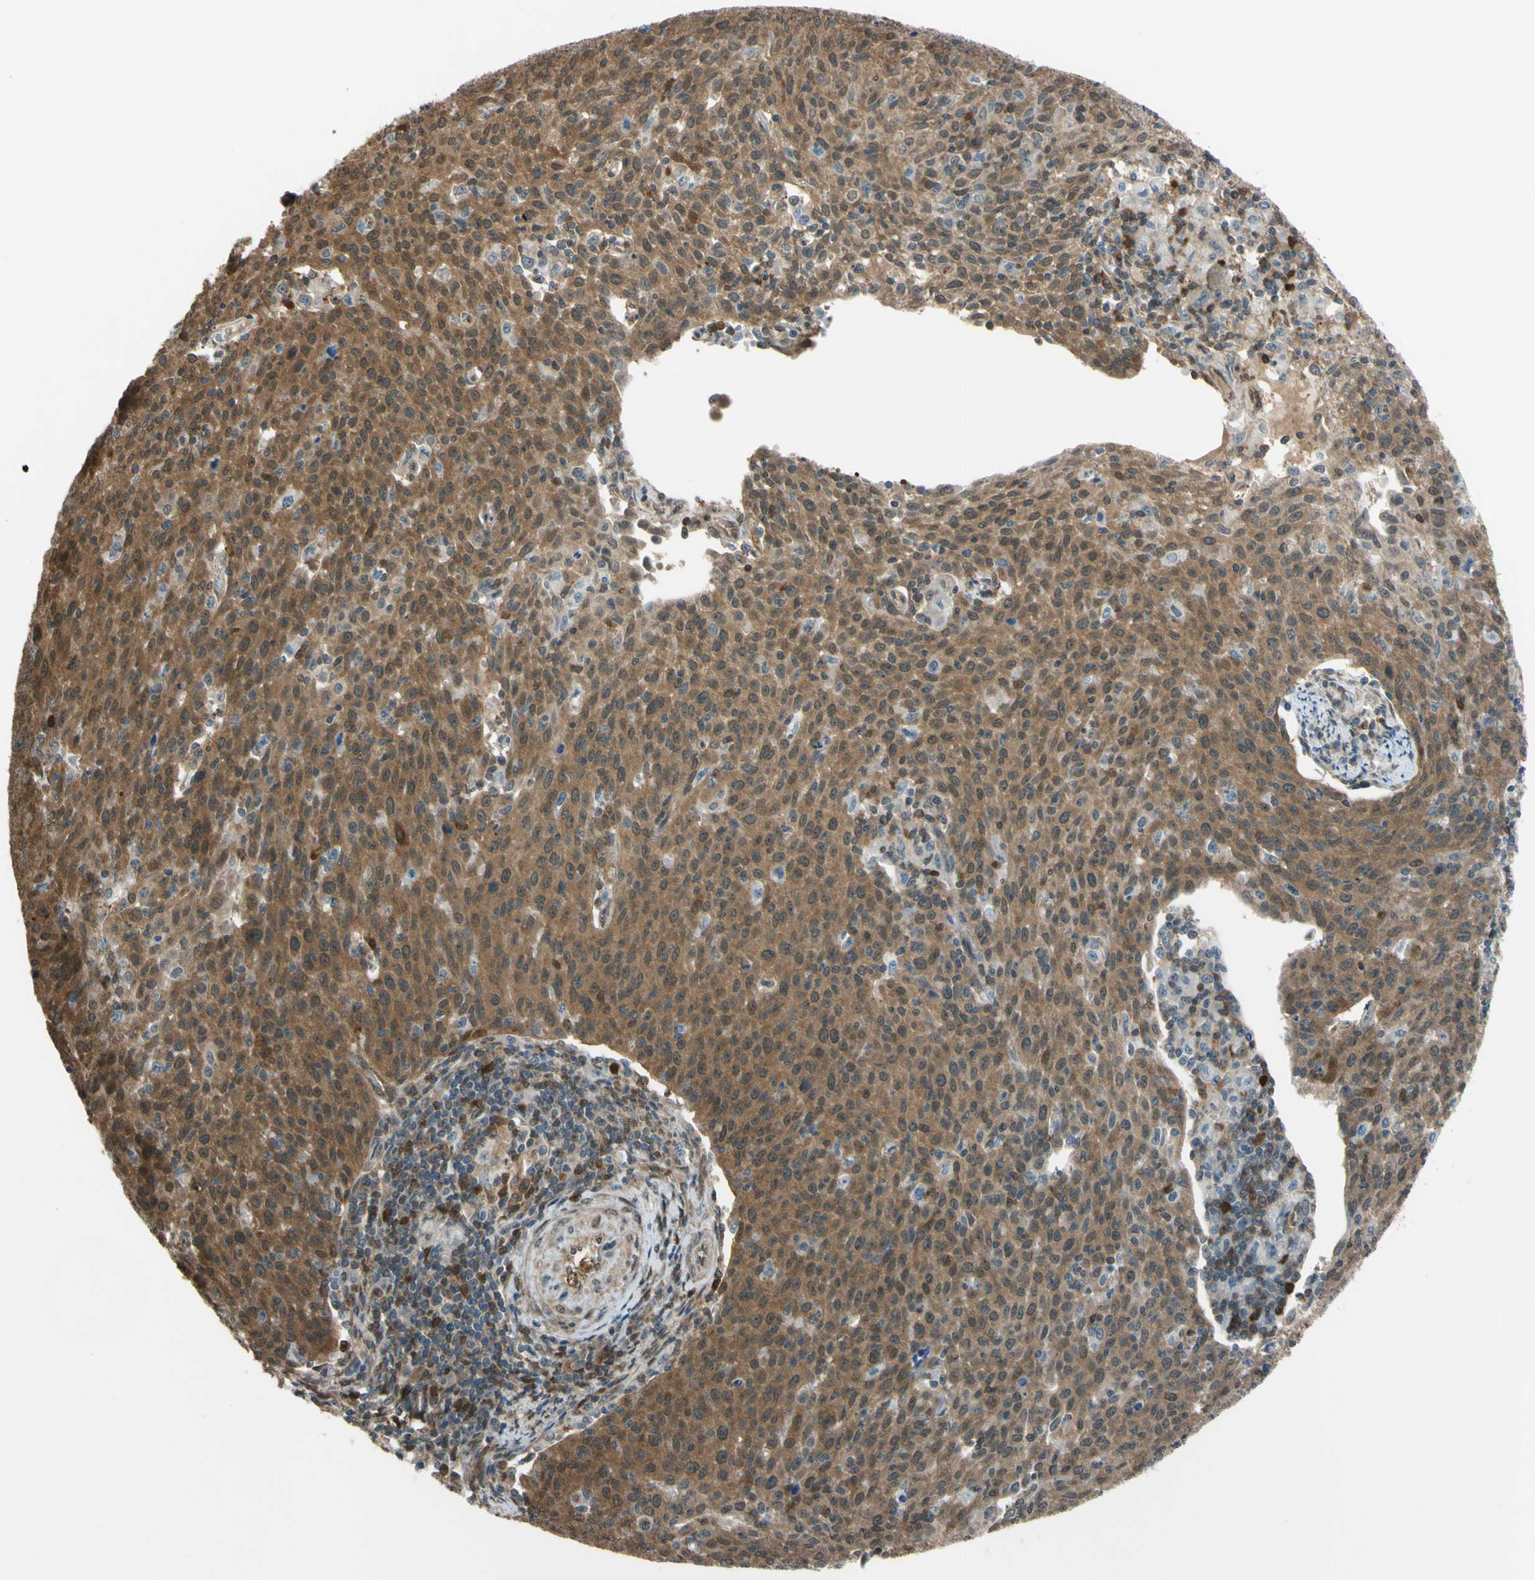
{"staining": {"intensity": "moderate", "quantity": ">75%", "location": "cytoplasmic/membranous"}, "tissue": "cervical cancer", "cell_type": "Tumor cells", "image_type": "cancer", "snomed": [{"axis": "morphology", "description": "Squamous cell carcinoma, NOS"}, {"axis": "topography", "description": "Cervix"}], "caption": "Moderate cytoplasmic/membranous staining for a protein is identified in about >75% of tumor cells of cervical squamous cell carcinoma using immunohistochemistry.", "gene": "YWHAQ", "patient": {"sex": "female", "age": 38}}